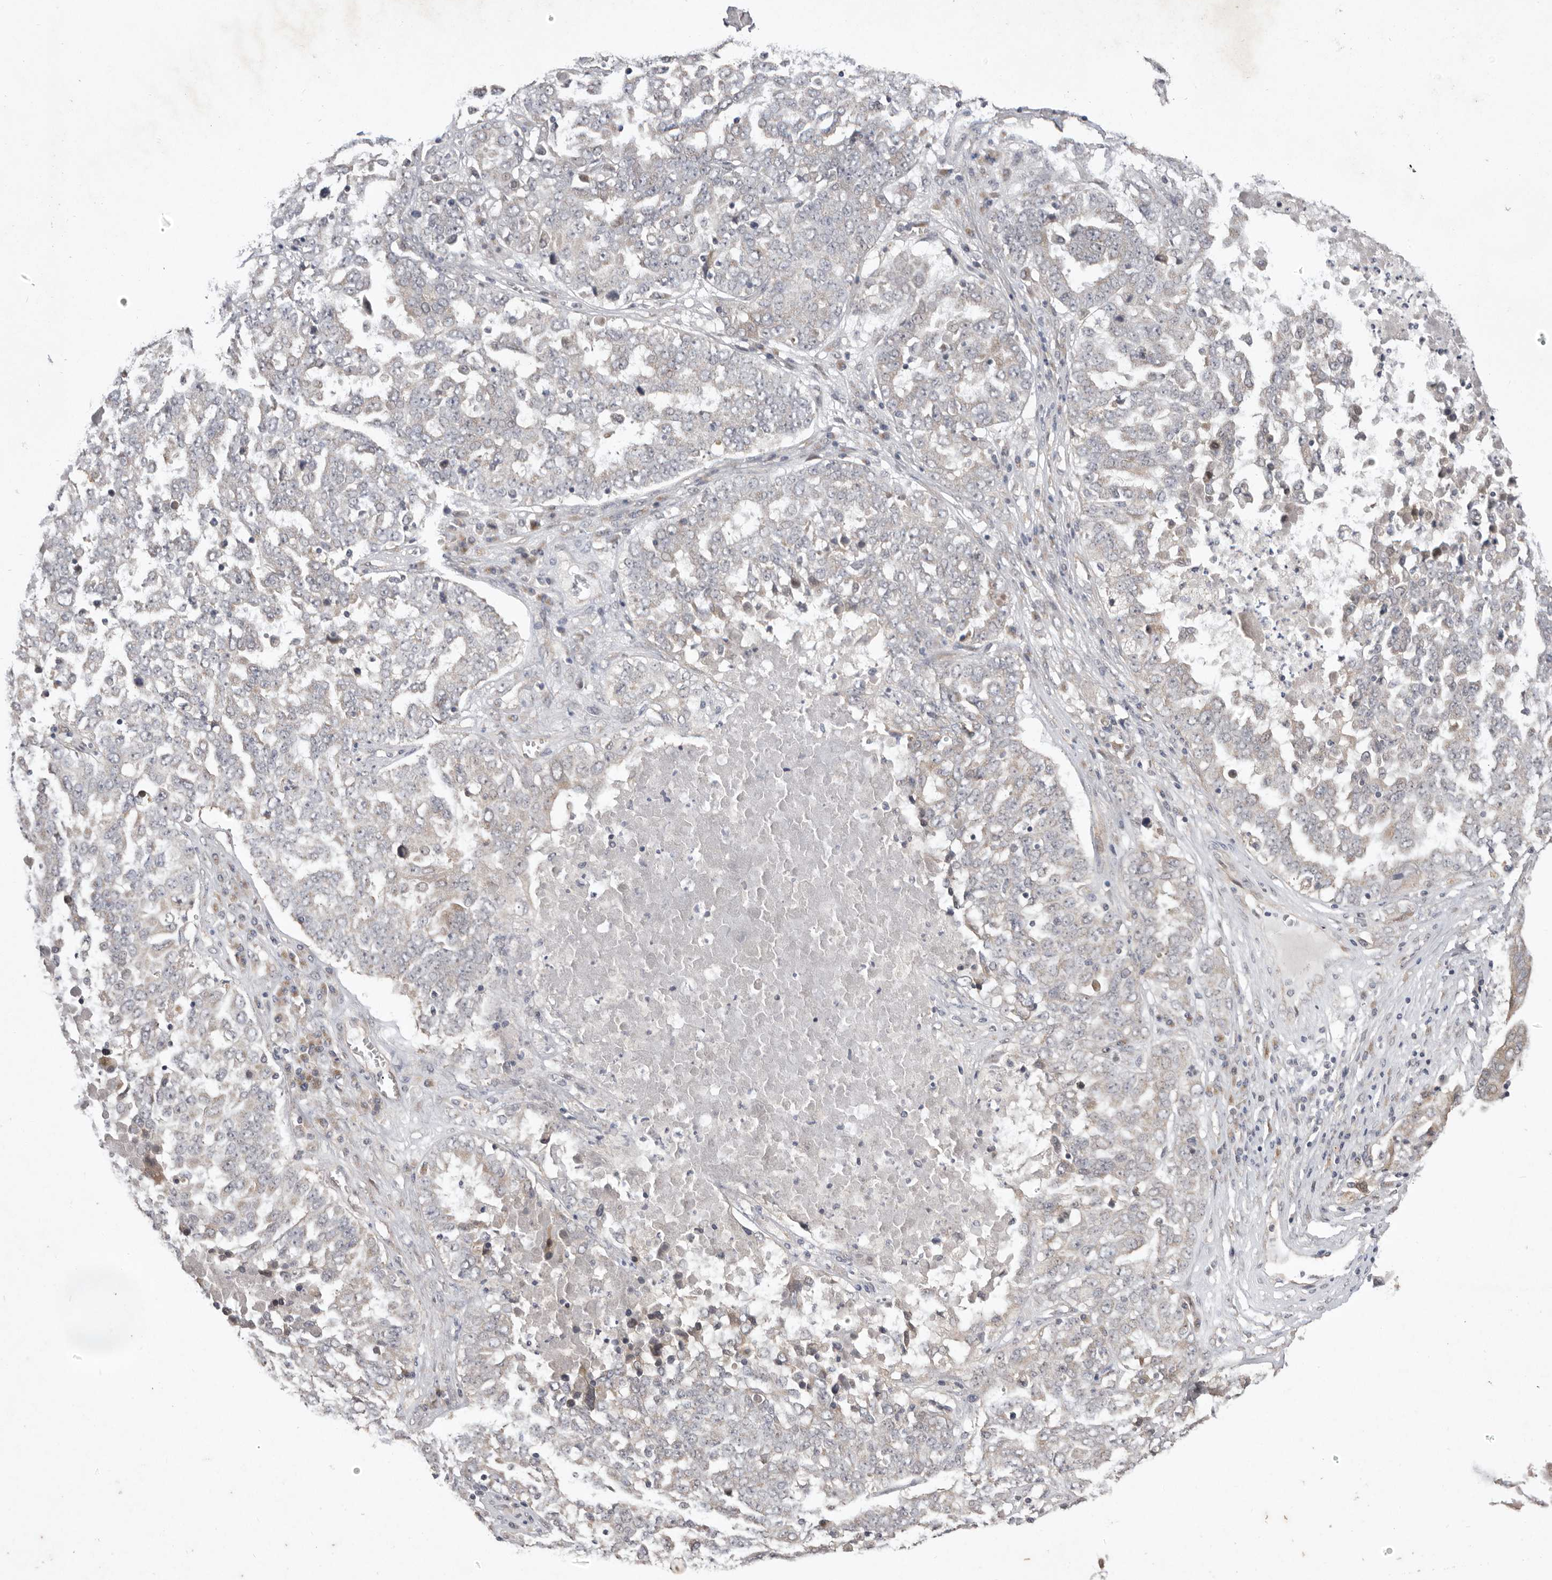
{"staining": {"intensity": "moderate", "quantity": "25%-75%", "location": "cytoplasmic/membranous"}, "tissue": "ovarian cancer", "cell_type": "Tumor cells", "image_type": "cancer", "snomed": [{"axis": "morphology", "description": "Carcinoma, endometroid"}, {"axis": "topography", "description": "Ovary"}], "caption": "Ovarian endometroid carcinoma stained for a protein (brown) shows moderate cytoplasmic/membranous positive staining in approximately 25%-75% of tumor cells.", "gene": "NSUN4", "patient": {"sex": "female", "age": 62}}